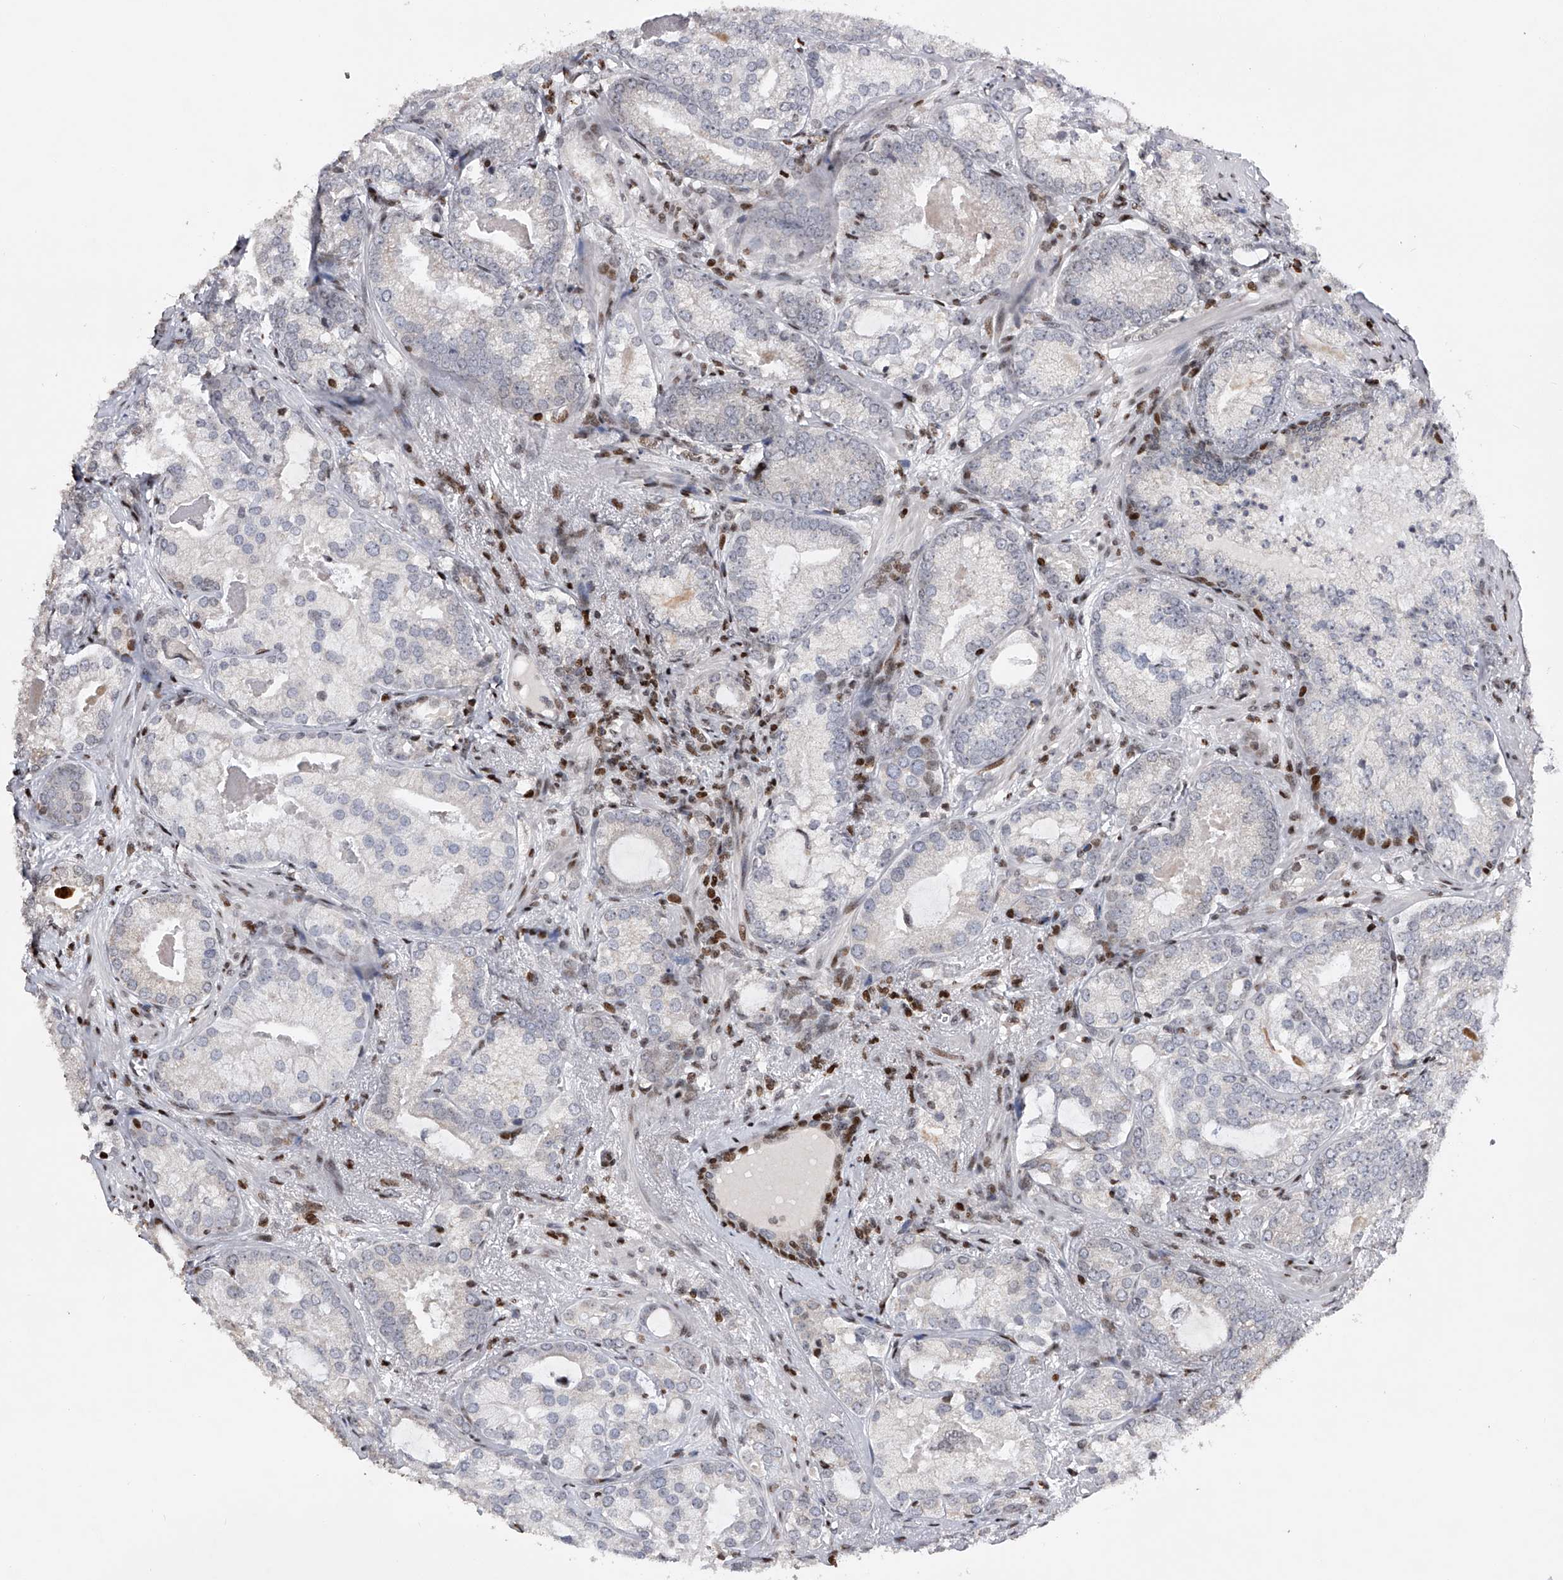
{"staining": {"intensity": "negative", "quantity": "none", "location": "none"}, "tissue": "prostate cancer", "cell_type": "Tumor cells", "image_type": "cancer", "snomed": [{"axis": "morphology", "description": "Normal morphology"}, {"axis": "morphology", "description": "Adenocarcinoma, Low grade"}, {"axis": "topography", "description": "Prostate"}], "caption": "Adenocarcinoma (low-grade) (prostate) was stained to show a protein in brown. There is no significant positivity in tumor cells. The staining is performed using DAB (3,3'-diaminobenzidine) brown chromogen with nuclei counter-stained in using hematoxylin.", "gene": "RWDD2A", "patient": {"sex": "male", "age": 72}}